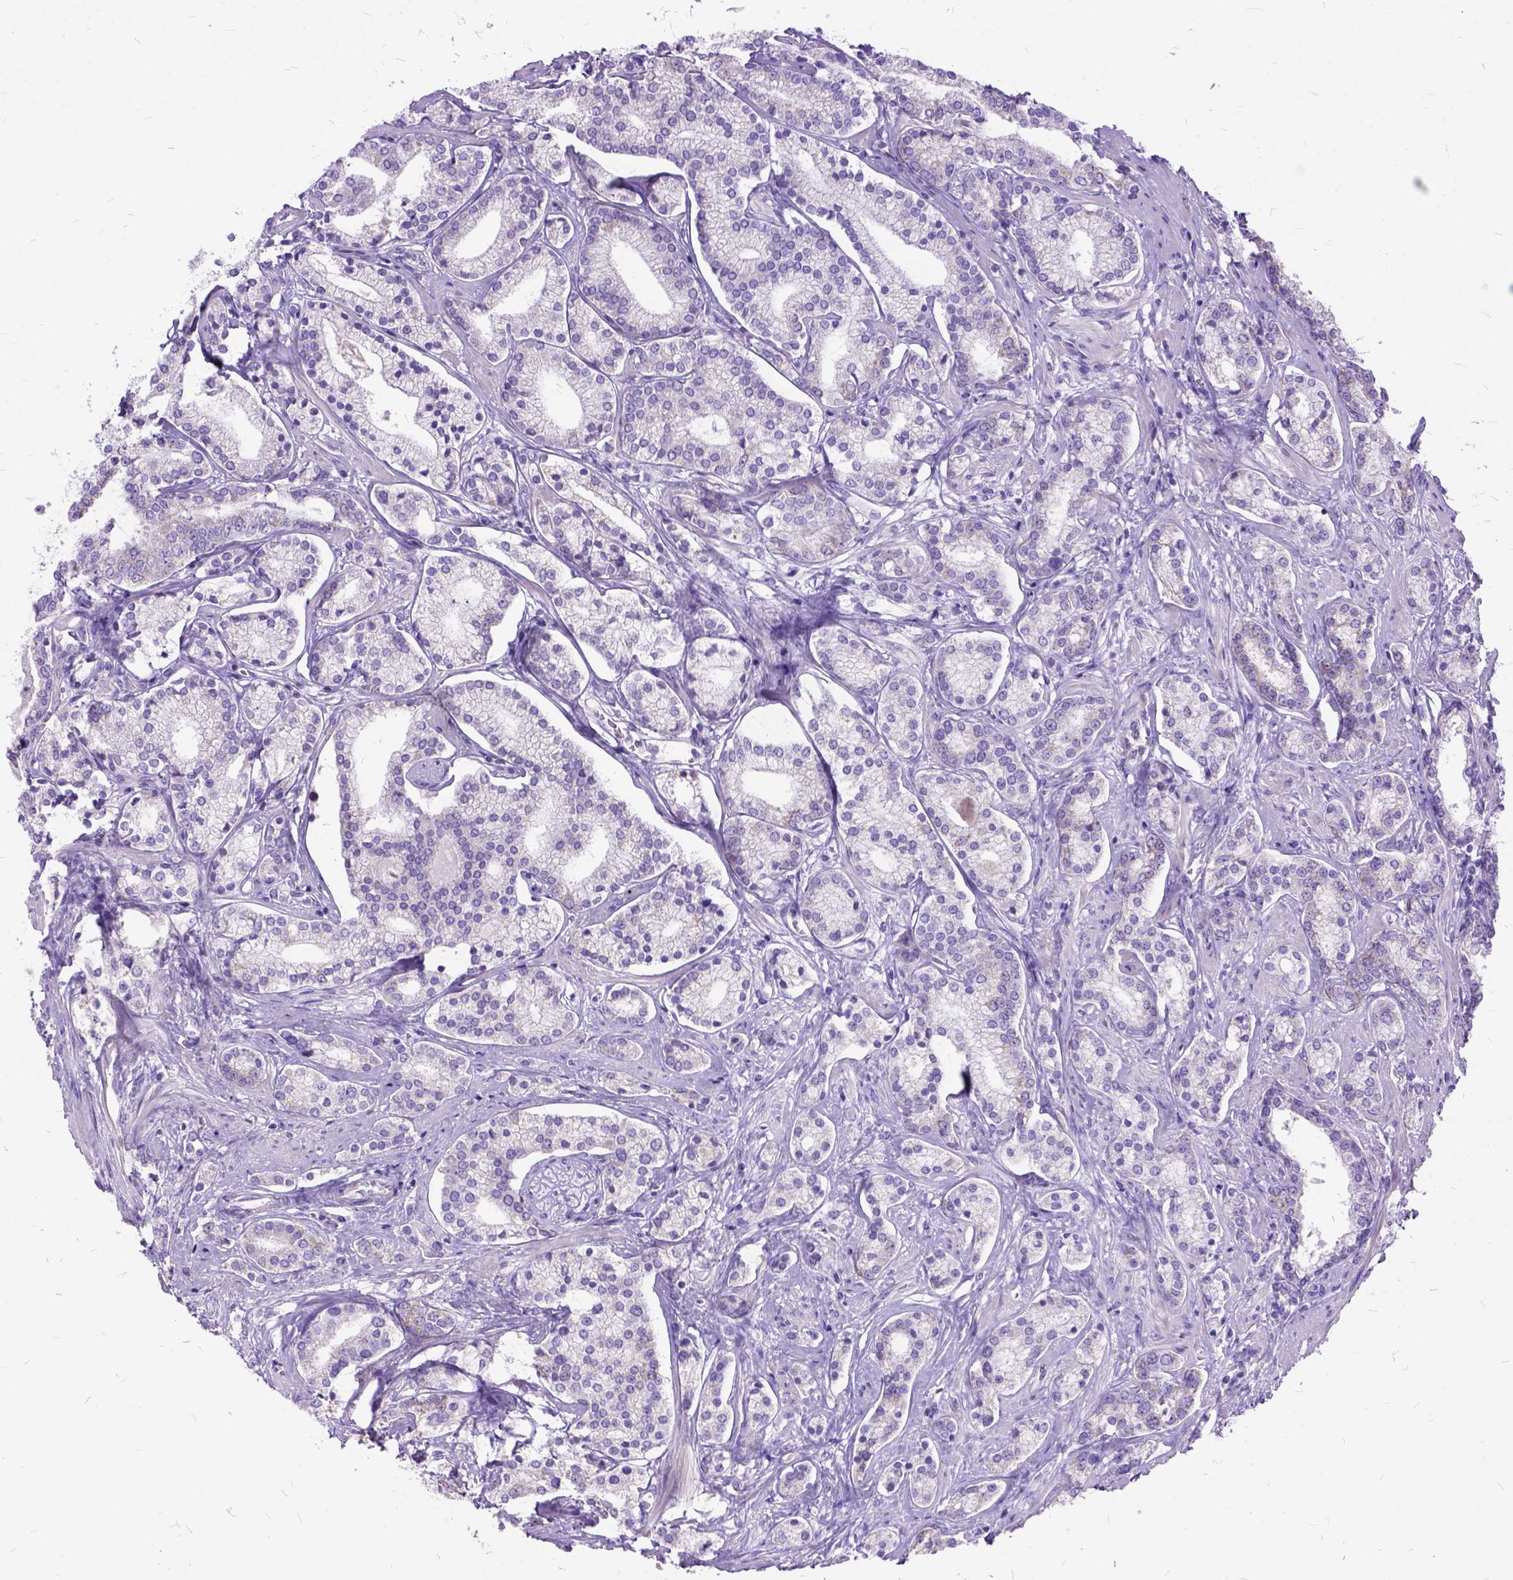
{"staining": {"intensity": "negative", "quantity": "none", "location": "none"}, "tissue": "prostate cancer", "cell_type": "Tumor cells", "image_type": "cancer", "snomed": [{"axis": "morphology", "description": "Adenocarcinoma, High grade"}, {"axis": "topography", "description": "Prostate"}], "caption": "The IHC micrograph has no significant staining in tumor cells of prostate cancer (adenocarcinoma (high-grade)) tissue. Brightfield microscopy of immunohistochemistry stained with DAB (3,3'-diaminobenzidine) (brown) and hematoxylin (blue), captured at high magnification.", "gene": "CTAG2", "patient": {"sex": "male", "age": 58}}